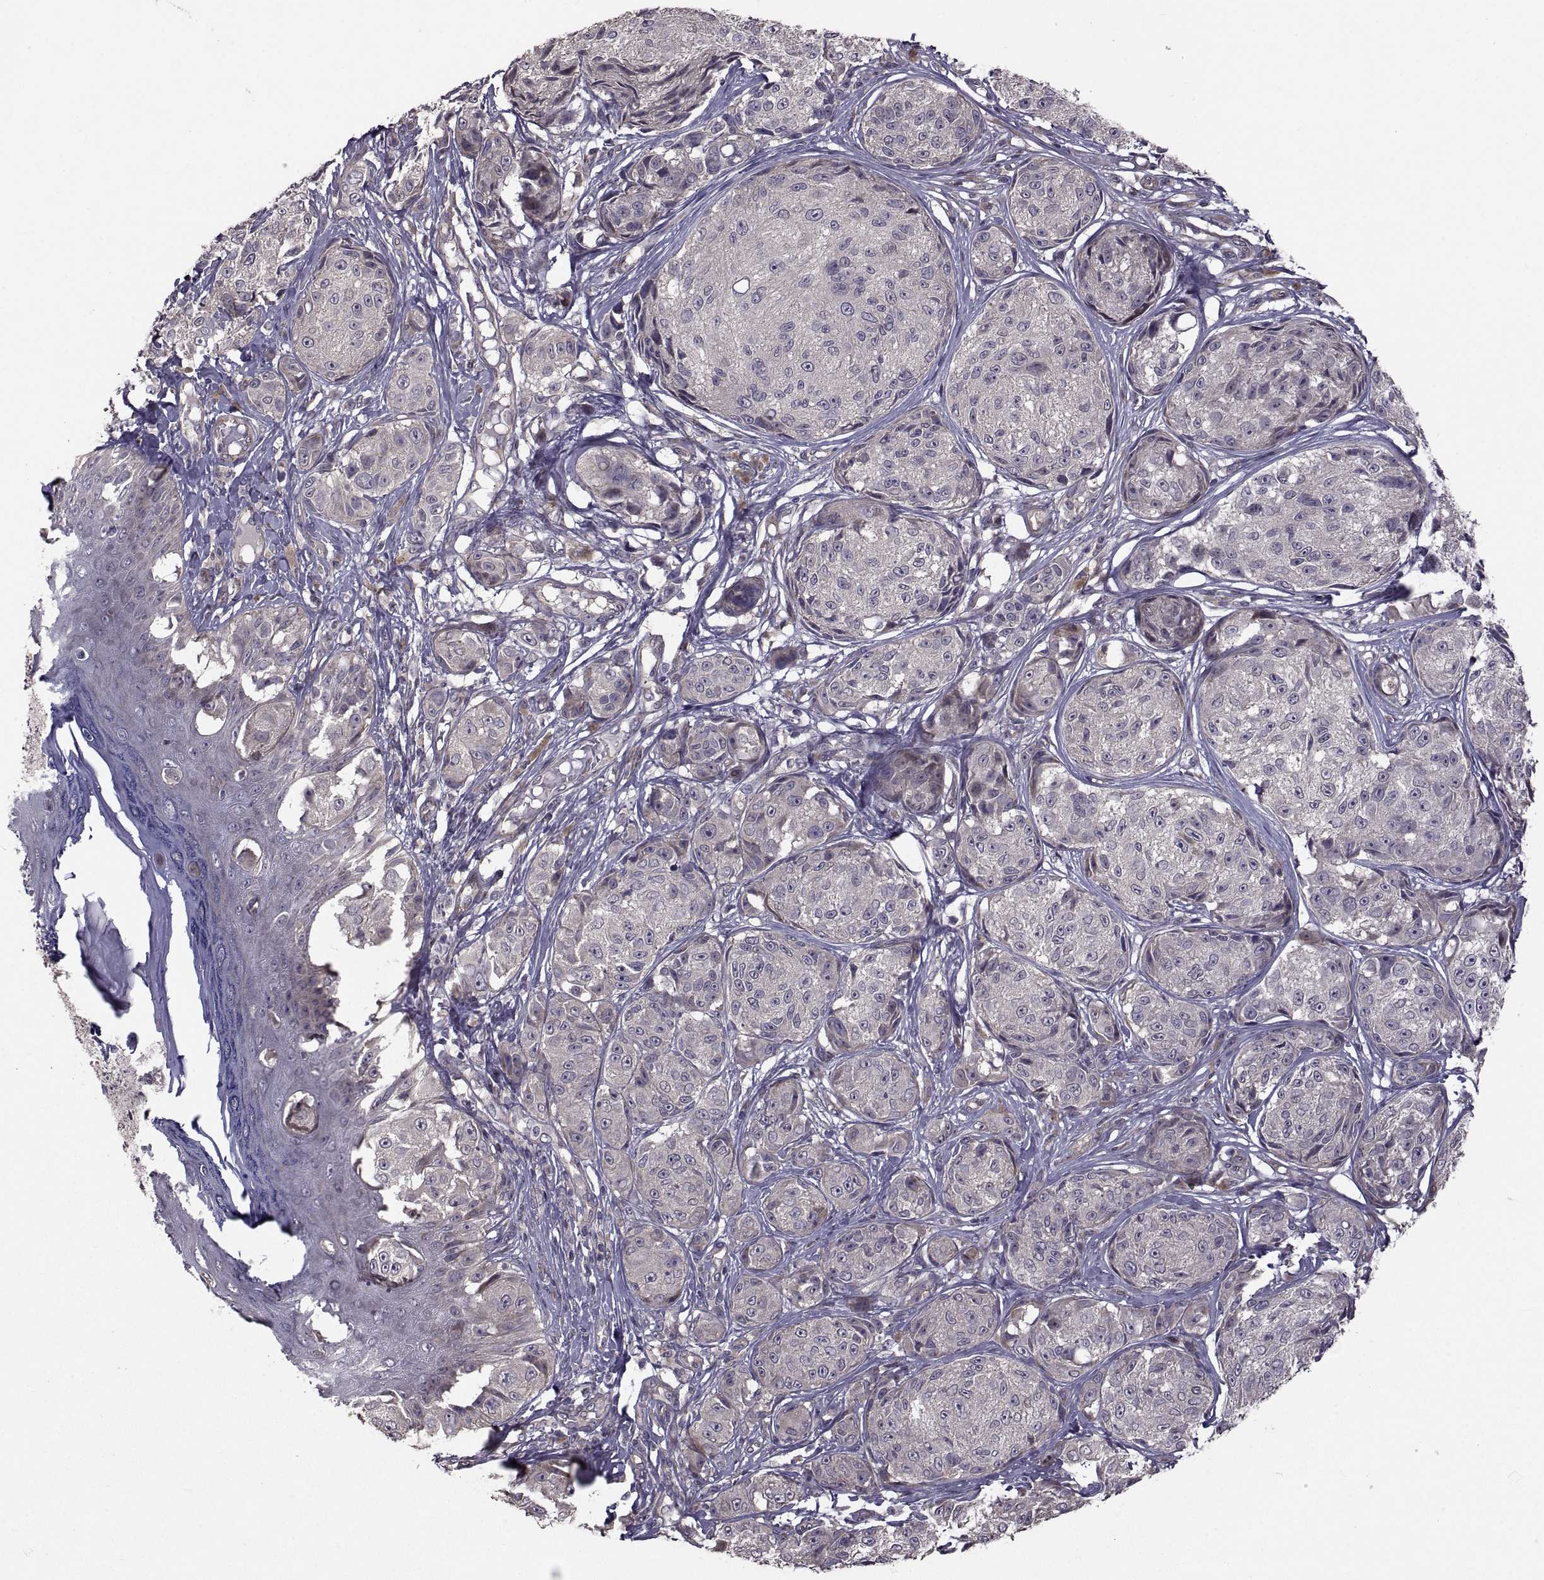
{"staining": {"intensity": "negative", "quantity": "none", "location": "none"}, "tissue": "melanoma", "cell_type": "Tumor cells", "image_type": "cancer", "snomed": [{"axis": "morphology", "description": "Malignant melanoma, NOS"}, {"axis": "topography", "description": "Skin"}], "caption": "This micrograph is of melanoma stained with immunohistochemistry to label a protein in brown with the nuclei are counter-stained blue. There is no expression in tumor cells.", "gene": "PMM2", "patient": {"sex": "male", "age": 61}}